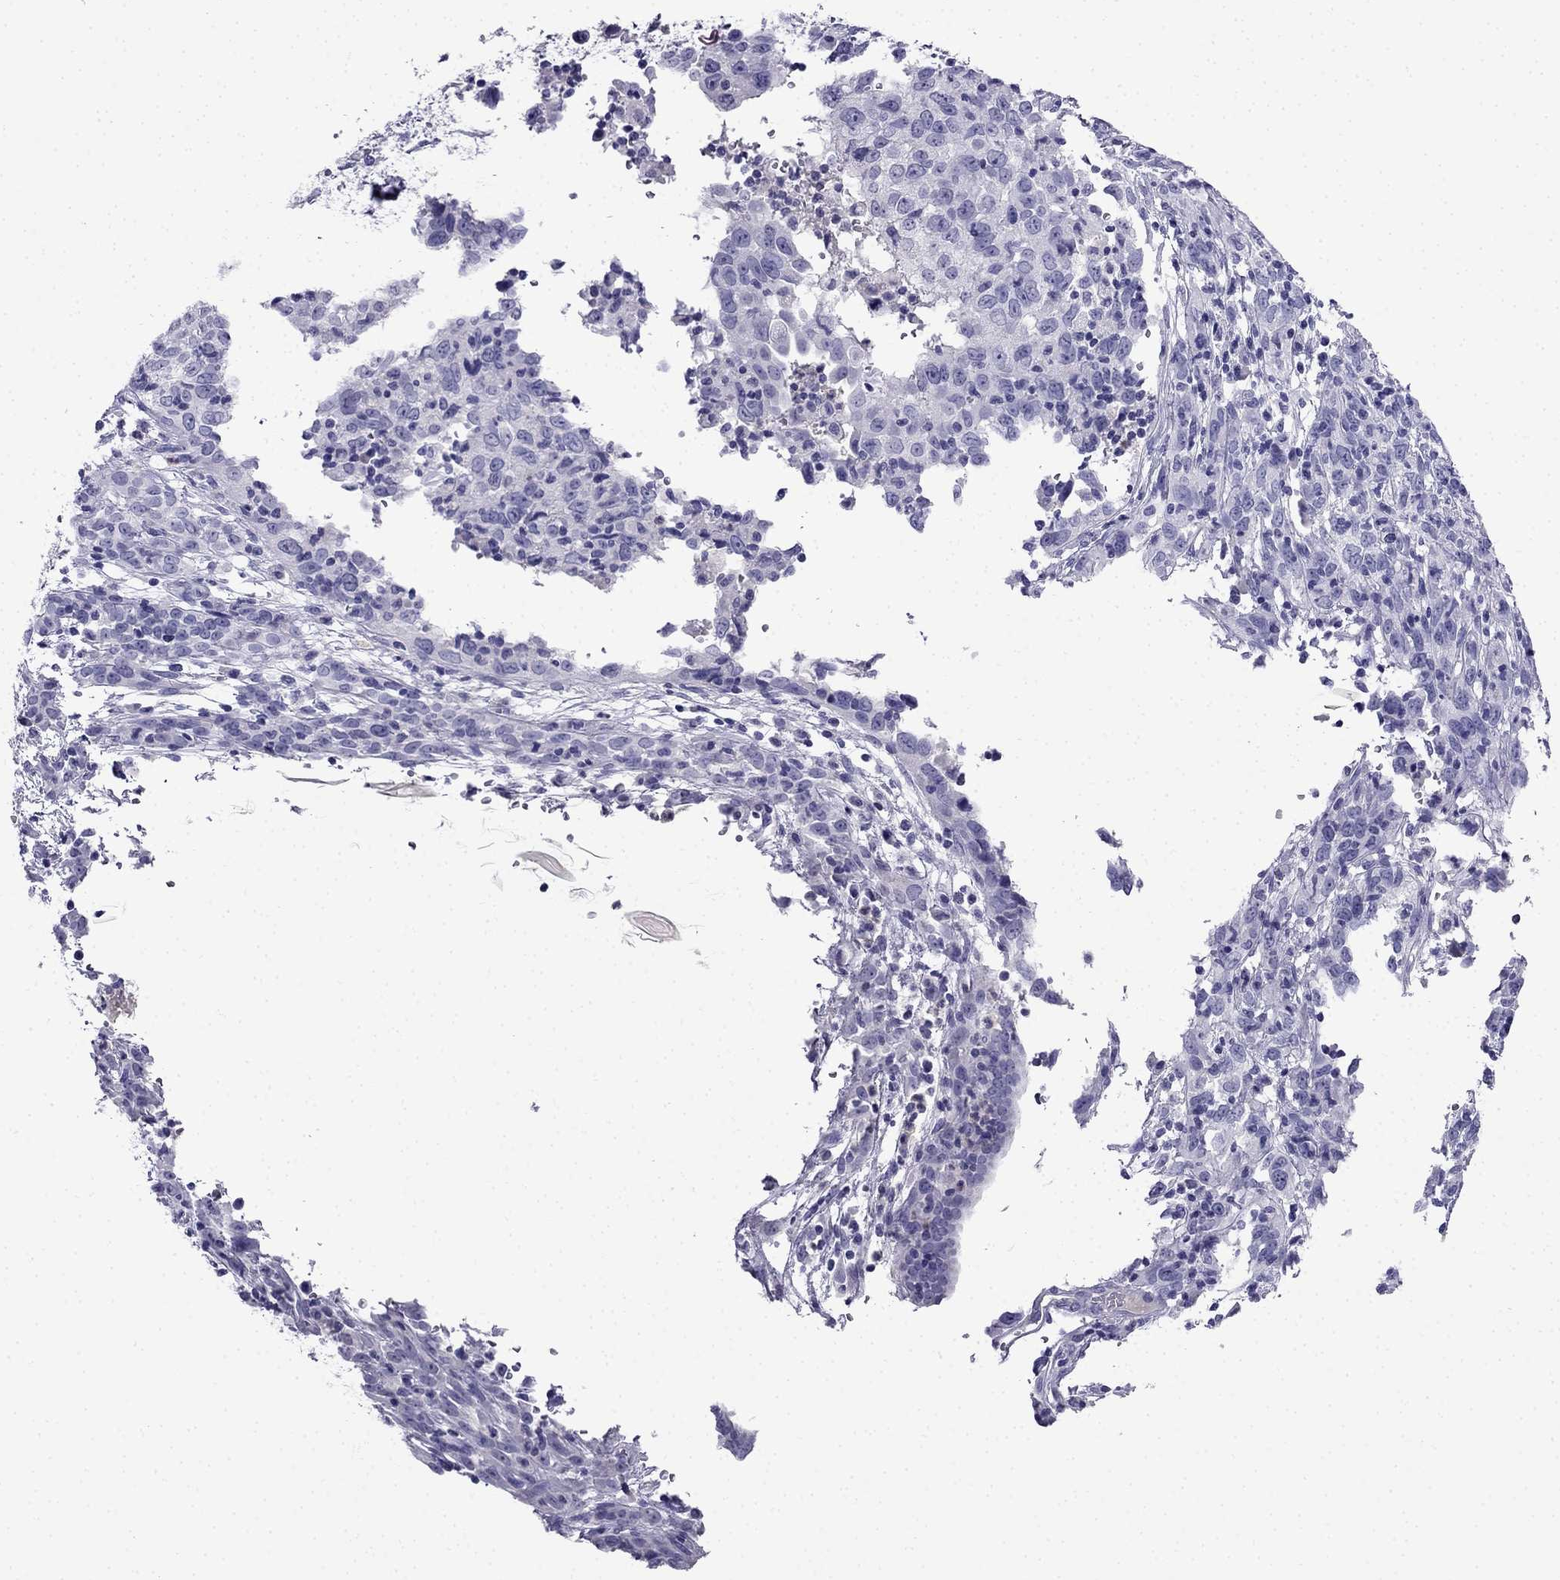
{"staining": {"intensity": "negative", "quantity": "none", "location": "none"}, "tissue": "cervical cancer", "cell_type": "Tumor cells", "image_type": "cancer", "snomed": [{"axis": "morphology", "description": "Adenocarcinoma, NOS"}, {"axis": "topography", "description": "Cervix"}], "caption": "IHC image of human cervical adenocarcinoma stained for a protein (brown), which shows no staining in tumor cells. (DAB (3,3'-diaminobenzidine) immunohistochemistry, high magnification).", "gene": "CDHR4", "patient": {"sex": "female", "age": 40}}